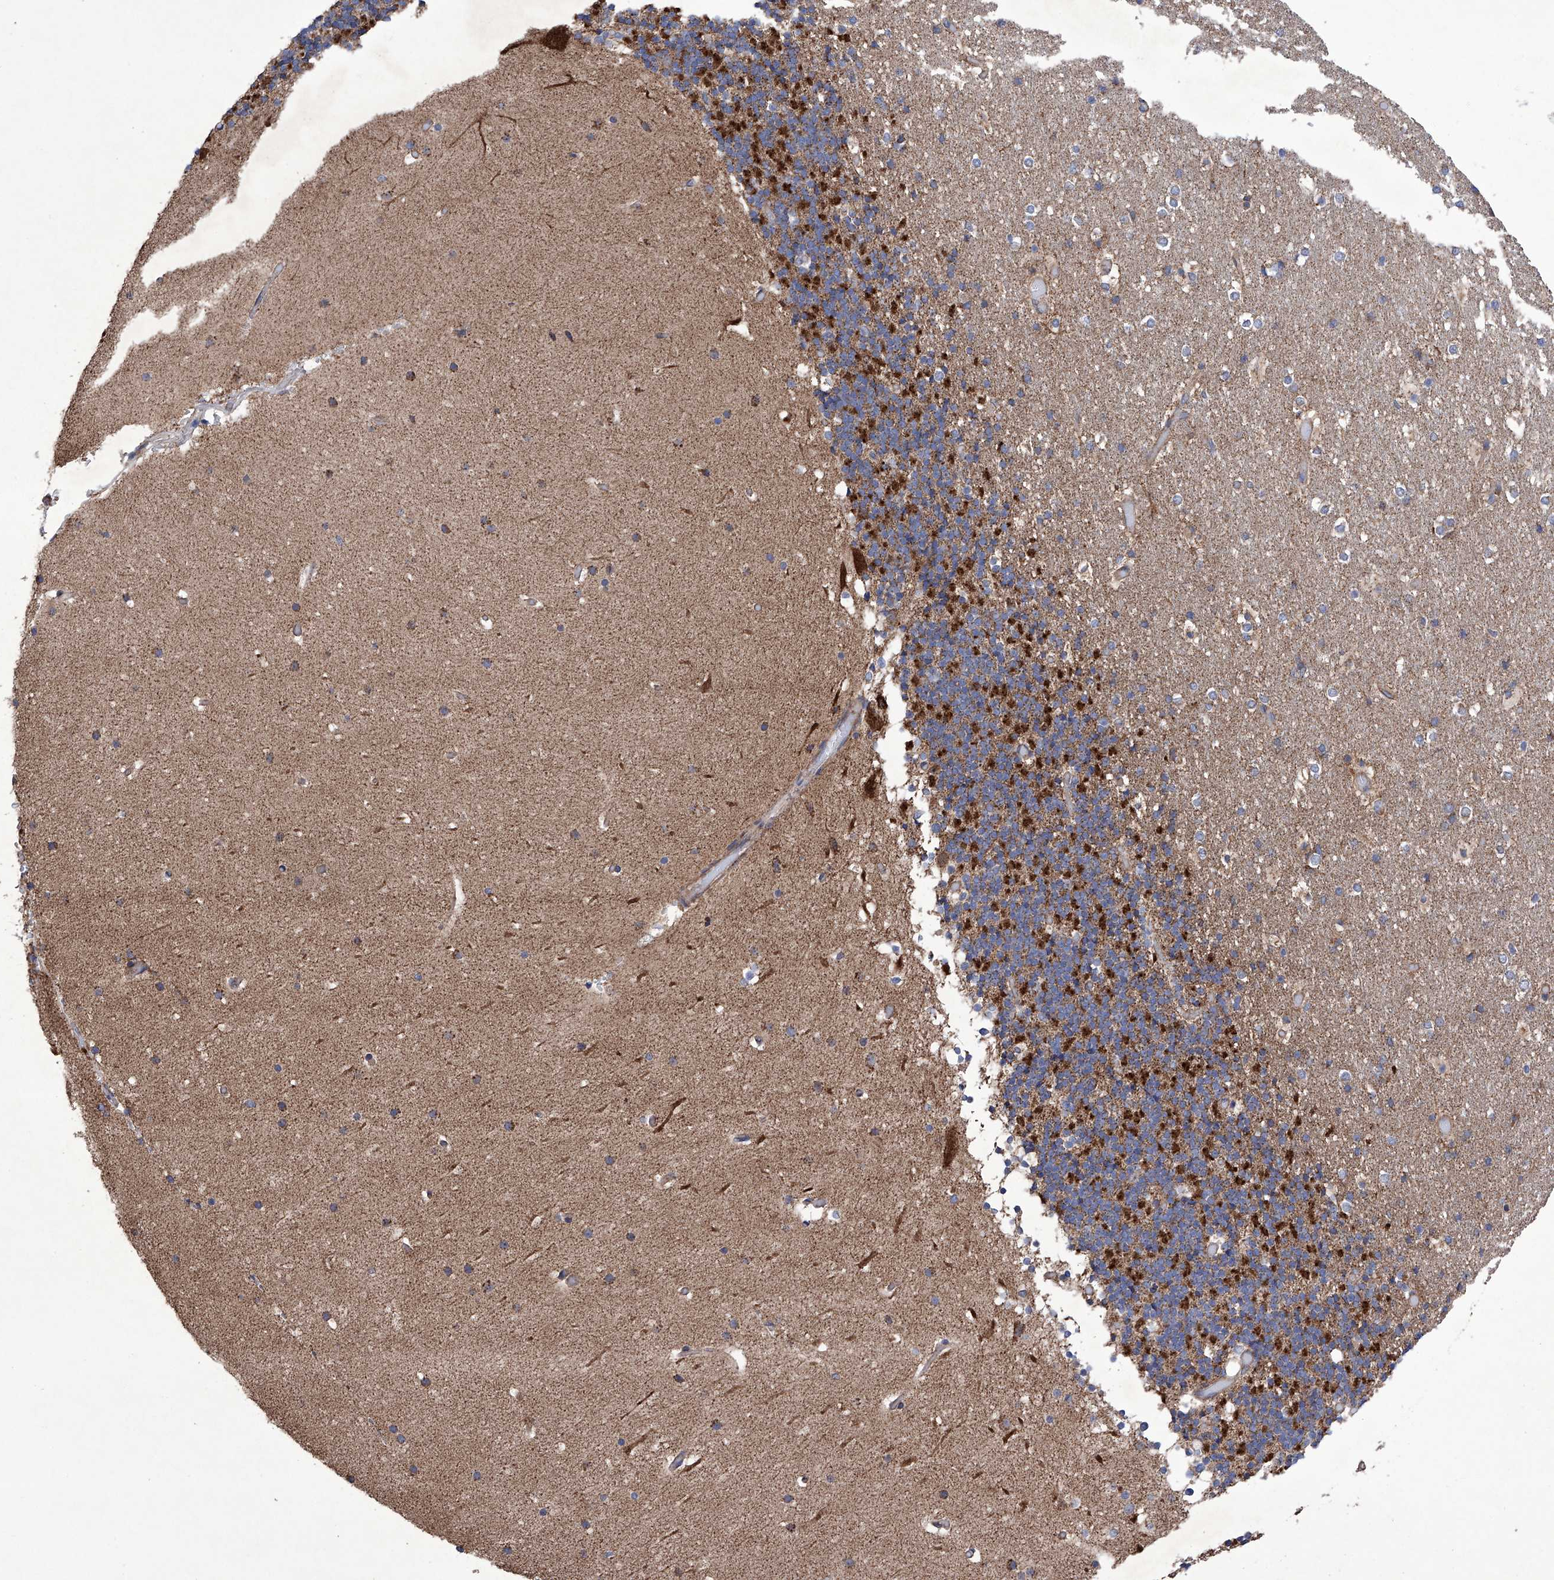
{"staining": {"intensity": "moderate", "quantity": ">75%", "location": "cytoplasmic/membranous"}, "tissue": "cerebellum", "cell_type": "Cells in granular layer", "image_type": "normal", "snomed": [{"axis": "morphology", "description": "Normal tissue, NOS"}, {"axis": "topography", "description": "Cerebellum"}], "caption": "Unremarkable cerebellum shows moderate cytoplasmic/membranous positivity in about >75% of cells in granular layer, visualized by immunohistochemistry. The protein of interest is stained brown, and the nuclei are stained in blue (DAB IHC with brightfield microscopy, high magnification).", "gene": "EFCAB2", "patient": {"sex": "male", "age": 57}}